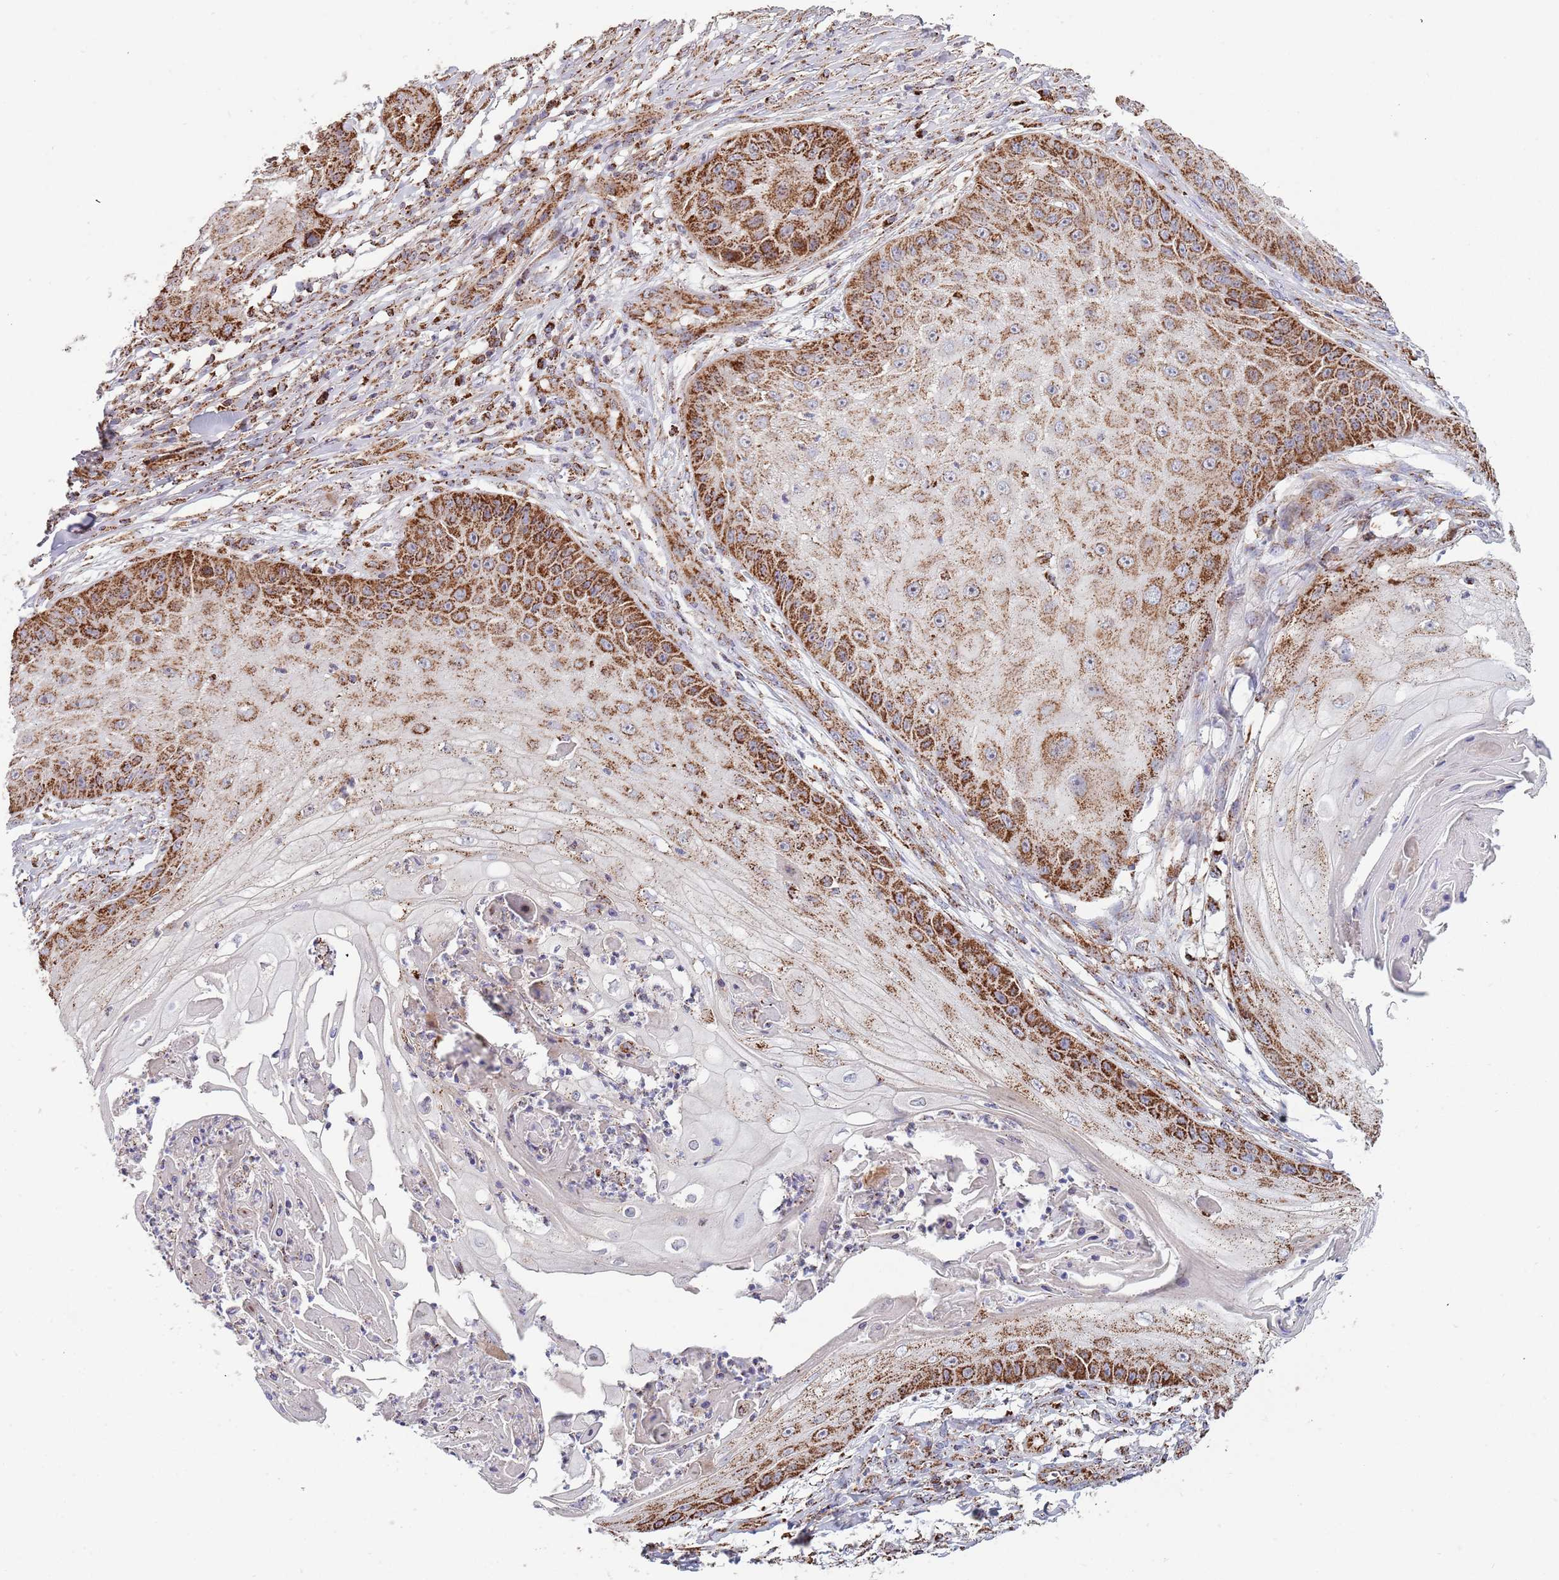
{"staining": {"intensity": "strong", "quantity": "25%-75%", "location": "cytoplasmic/membranous"}, "tissue": "skin cancer", "cell_type": "Tumor cells", "image_type": "cancer", "snomed": [{"axis": "morphology", "description": "Squamous cell carcinoma, NOS"}, {"axis": "topography", "description": "Skin"}], "caption": "IHC micrograph of neoplastic tissue: squamous cell carcinoma (skin) stained using immunohistochemistry demonstrates high levels of strong protein expression localized specifically in the cytoplasmic/membranous of tumor cells, appearing as a cytoplasmic/membranous brown color.", "gene": "VPS16", "patient": {"sex": "male", "age": 70}}